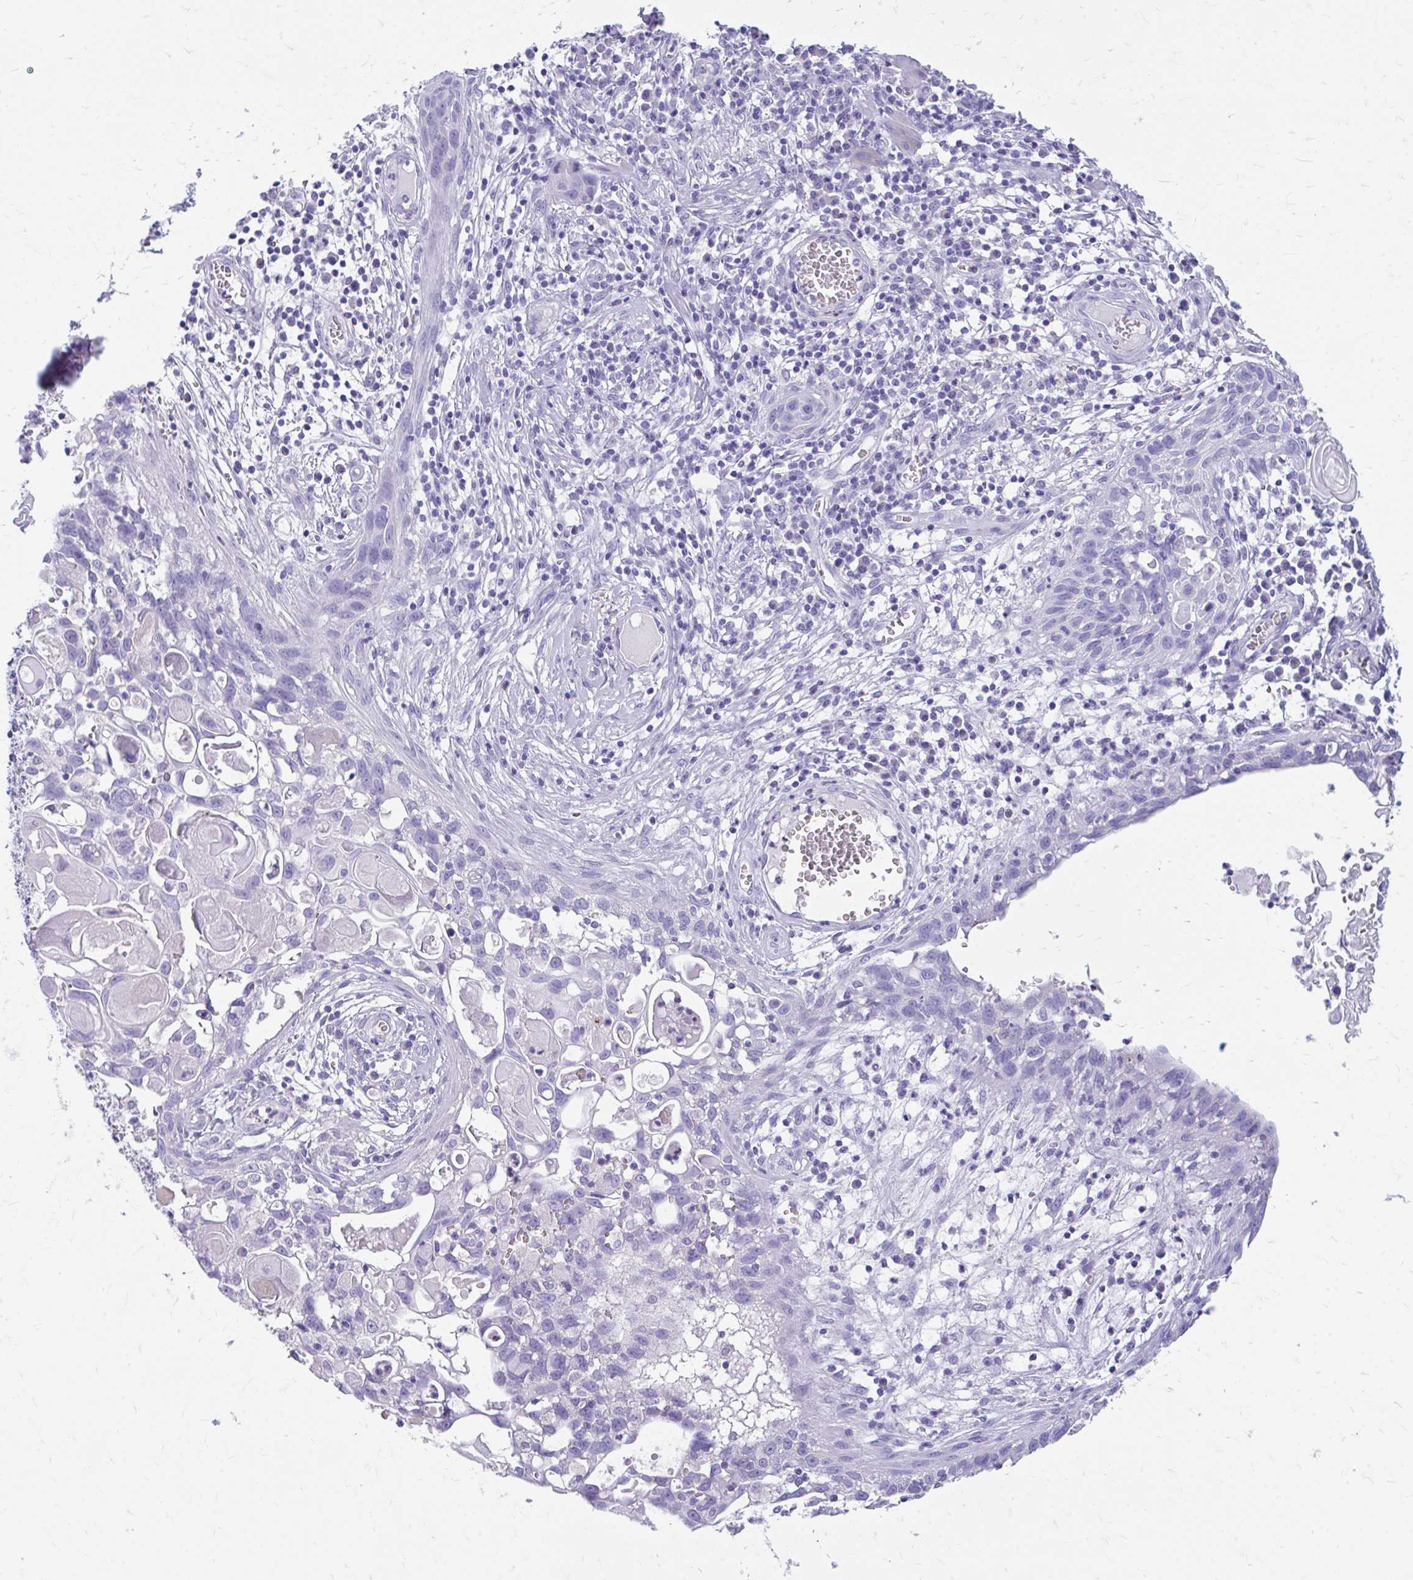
{"staining": {"intensity": "negative", "quantity": "none", "location": "none"}, "tissue": "skin cancer", "cell_type": "Tumor cells", "image_type": "cancer", "snomed": [{"axis": "morphology", "description": "Squamous cell carcinoma, NOS"}, {"axis": "topography", "description": "Skin"}, {"axis": "topography", "description": "Vulva"}], "caption": "Tumor cells show no significant protein positivity in squamous cell carcinoma (skin).", "gene": "KRIT1", "patient": {"sex": "female", "age": 83}}